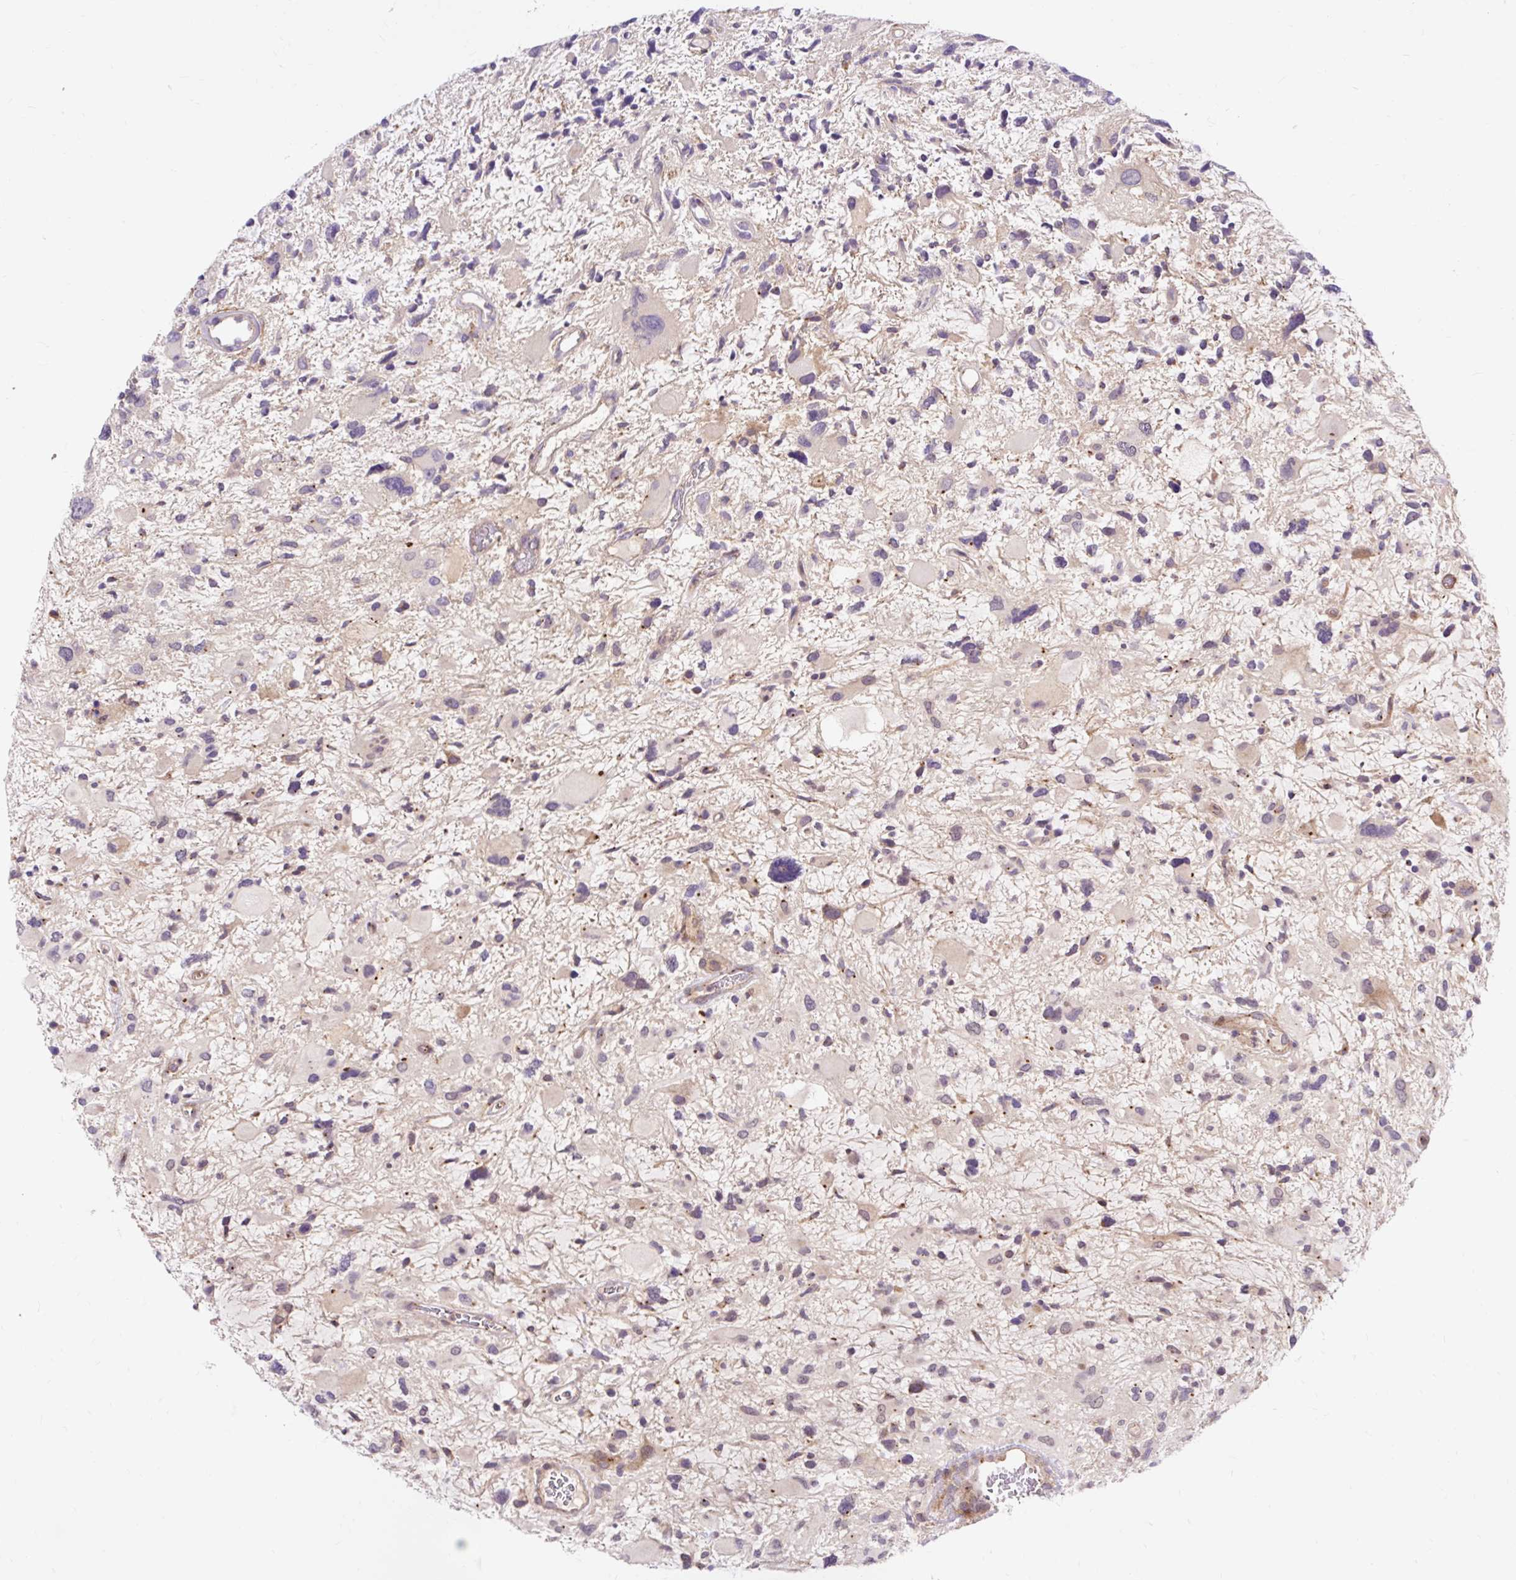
{"staining": {"intensity": "weak", "quantity": "25%-75%", "location": "cytoplasmic/membranous"}, "tissue": "glioma", "cell_type": "Tumor cells", "image_type": "cancer", "snomed": [{"axis": "morphology", "description": "Glioma, malignant, High grade"}, {"axis": "topography", "description": "Brain"}], "caption": "Weak cytoplasmic/membranous protein staining is present in approximately 25%-75% of tumor cells in glioma.", "gene": "TRIAP1", "patient": {"sex": "female", "age": 11}}